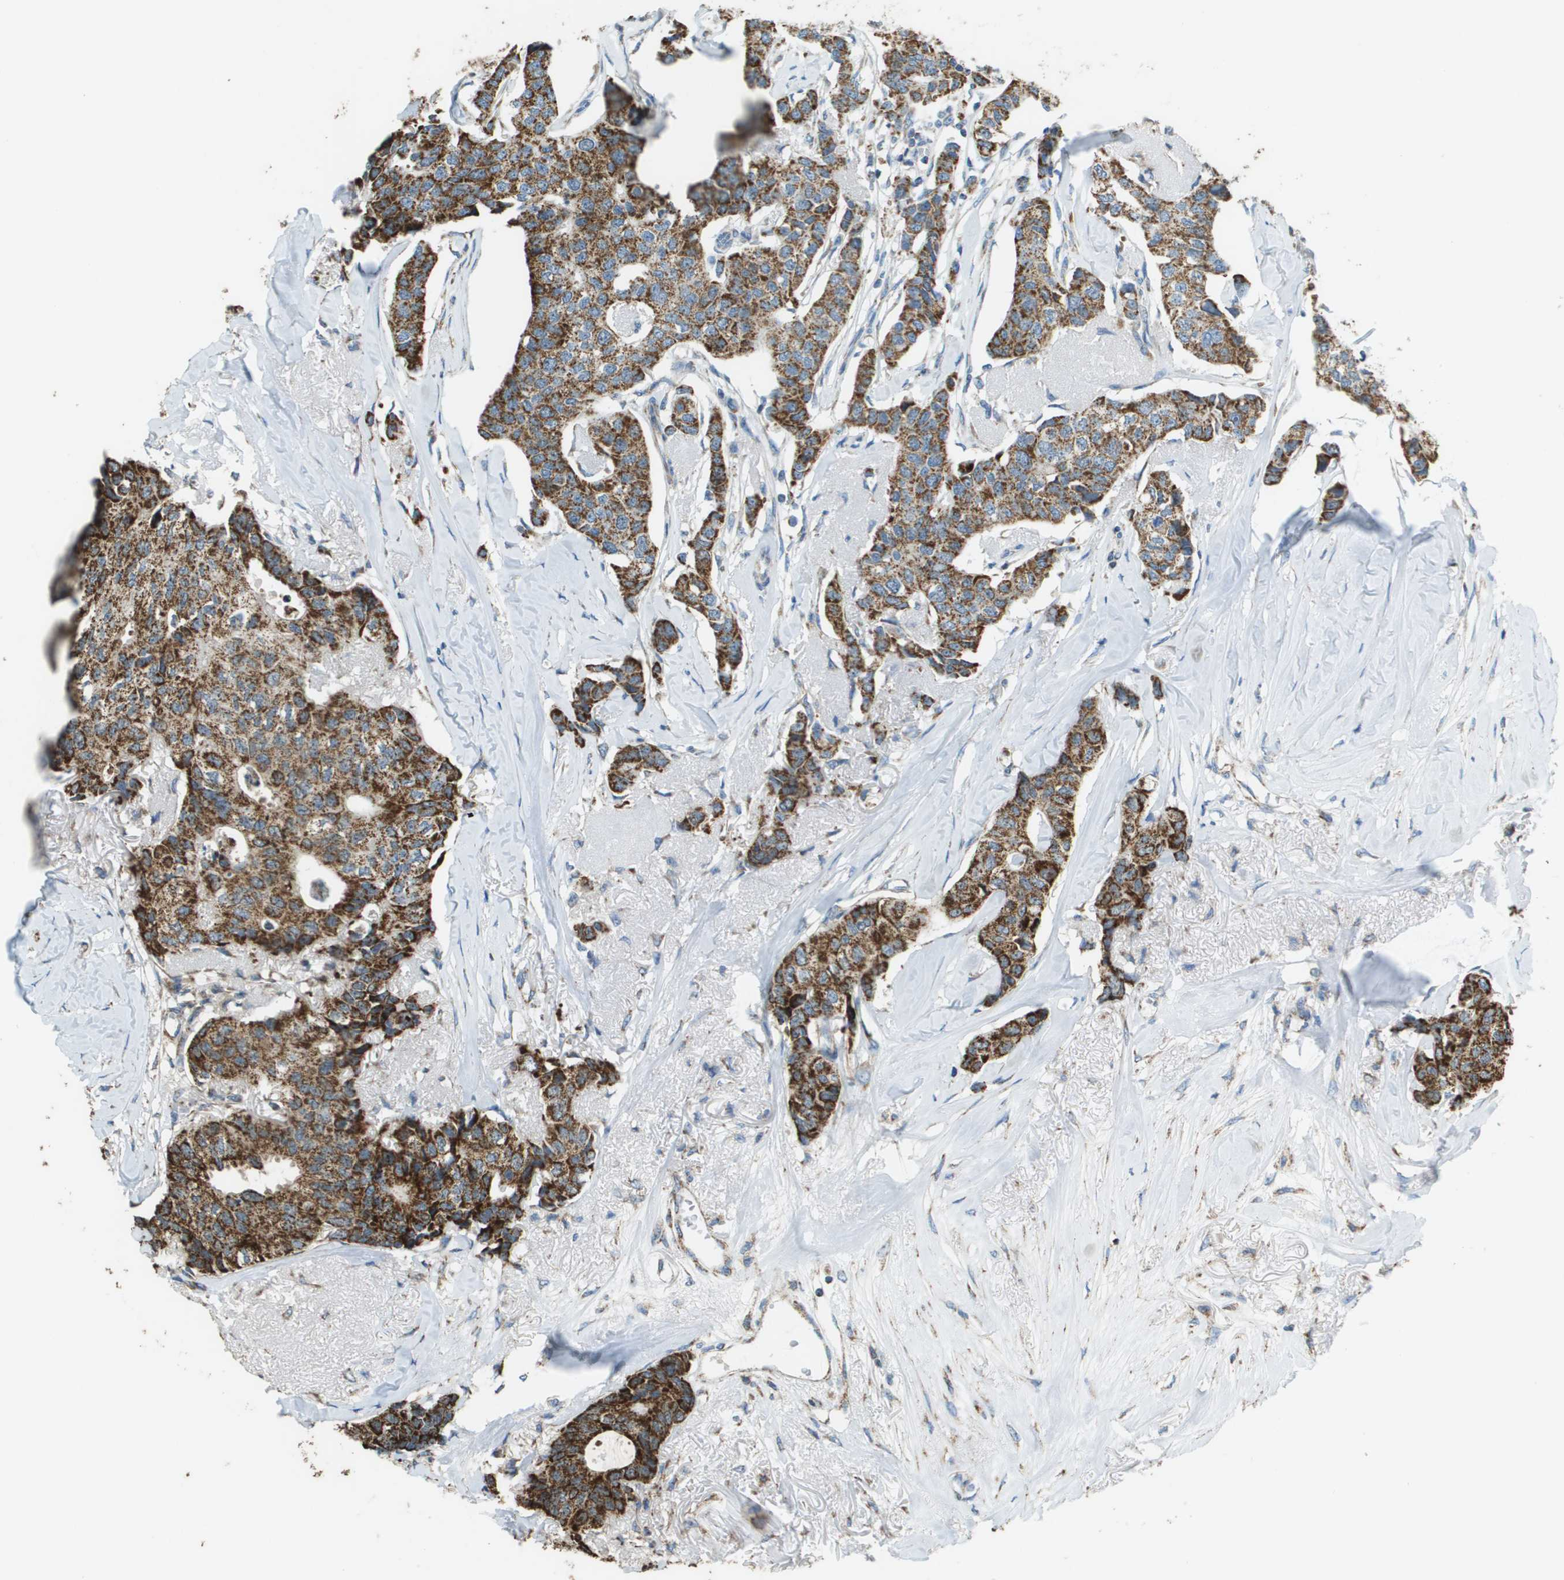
{"staining": {"intensity": "strong", "quantity": ">75%", "location": "cytoplasmic/membranous"}, "tissue": "breast cancer", "cell_type": "Tumor cells", "image_type": "cancer", "snomed": [{"axis": "morphology", "description": "Duct carcinoma"}, {"axis": "topography", "description": "Breast"}], "caption": "A histopathology image of human breast cancer (invasive ductal carcinoma) stained for a protein shows strong cytoplasmic/membranous brown staining in tumor cells. (IHC, brightfield microscopy, high magnification).", "gene": "FH", "patient": {"sex": "female", "age": 80}}